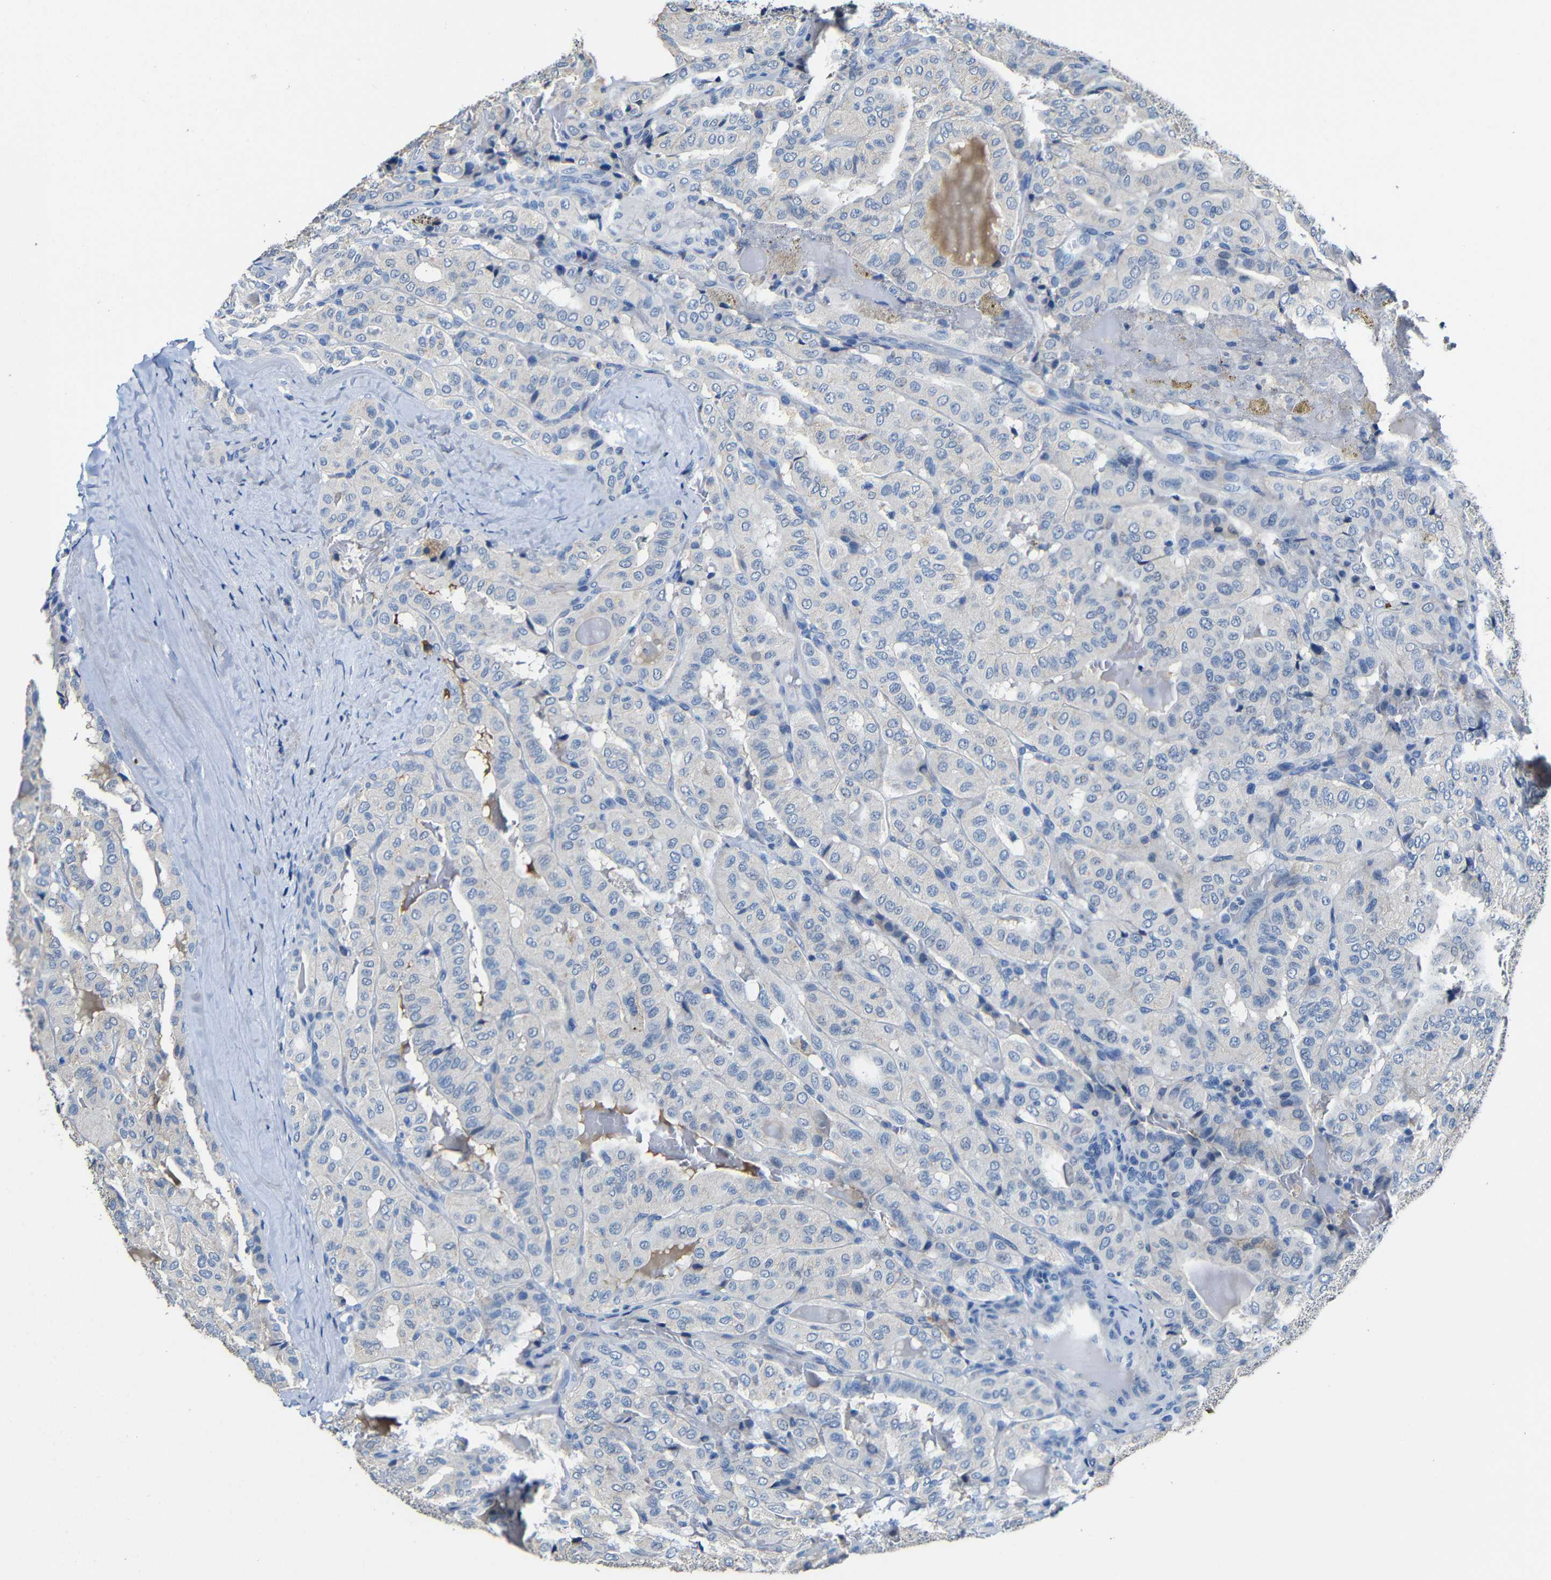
{"staining": {"intensity": "negative", "quantity": "none", "location": "none"}, "tissue": "thyroid cancer", "cell_type": "Tumor cells", "image_type": "cancer", "snomed": [{"axis": "morphology", "description": "Papillary adenocarcinoma, NOS"}, {"axis": "topography", "description": "Thyroid gland"}], "caption": "An image of thyroid cancer stained for a protein exhibits no brown staining in tumor cells.", "gene": "ACKR2", "patient": {"sex": "male", "age": 77}}